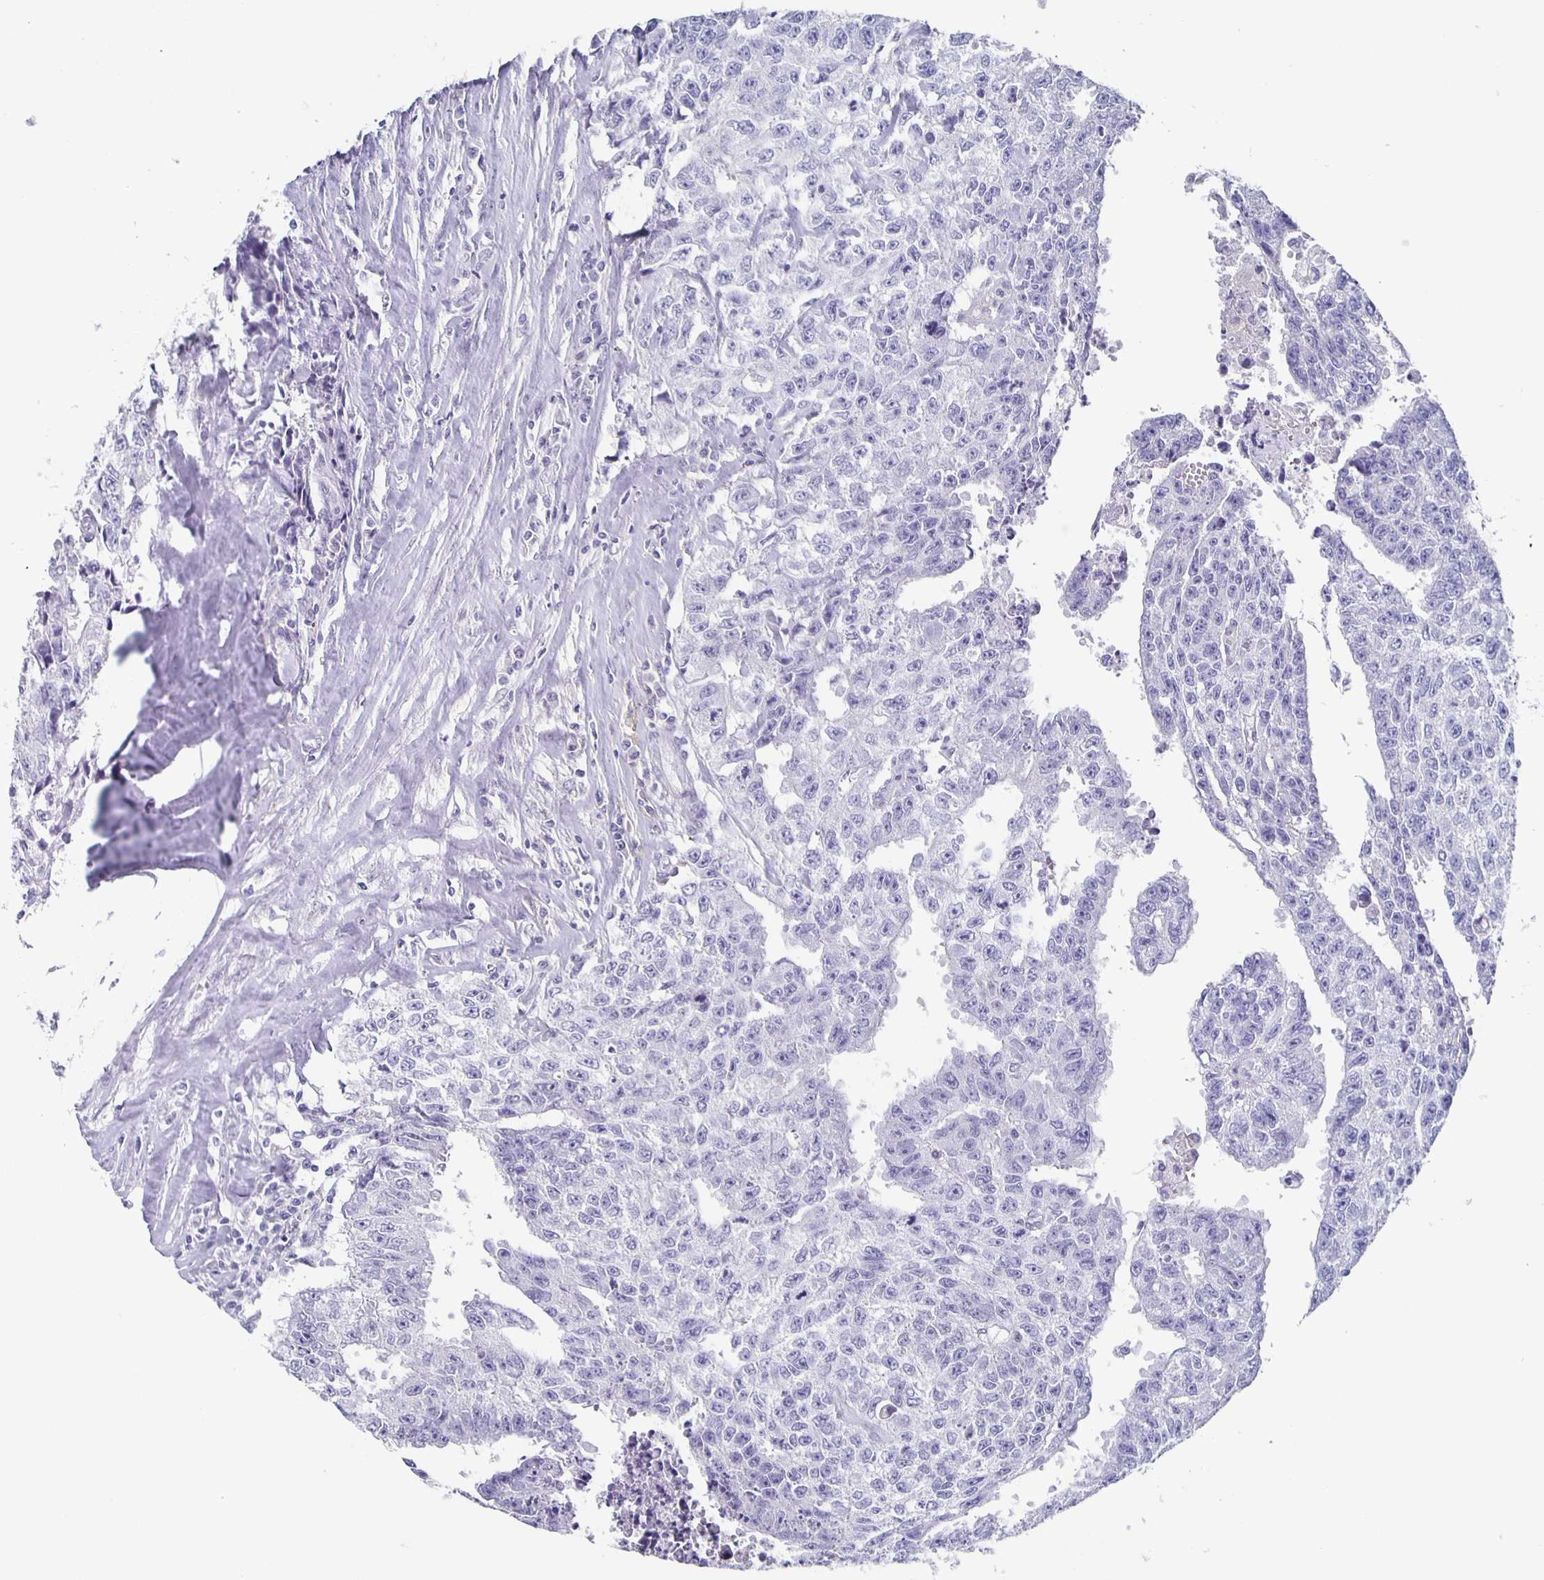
{"staining": {"intensity": "negative", "quantity": "none", "location": "none"}, "tissue": "testis cancer", "cell_type": "Tumor cells", "image_type": "cancer", "snomed": [{"axis": "morphology", "description": "Carcinoma, Embryonal, NOS"}, {"axis": "morphology", "description": "Teratoma, malignant, NOS"}, {"axis": "topography", "description": "Testis"}], "caption": "Immunohistochemistry (IHC) of human testis cancer (malignant teratoma) demonstrates no positivity in tumor cells. Brightfield microscopy of immunohistochemistry stained with DAB (brown) and hematoxylin (blue), captured at high magnification.", "gene": "CCDC17", "patient": {"sex": "male", "age": 24}}